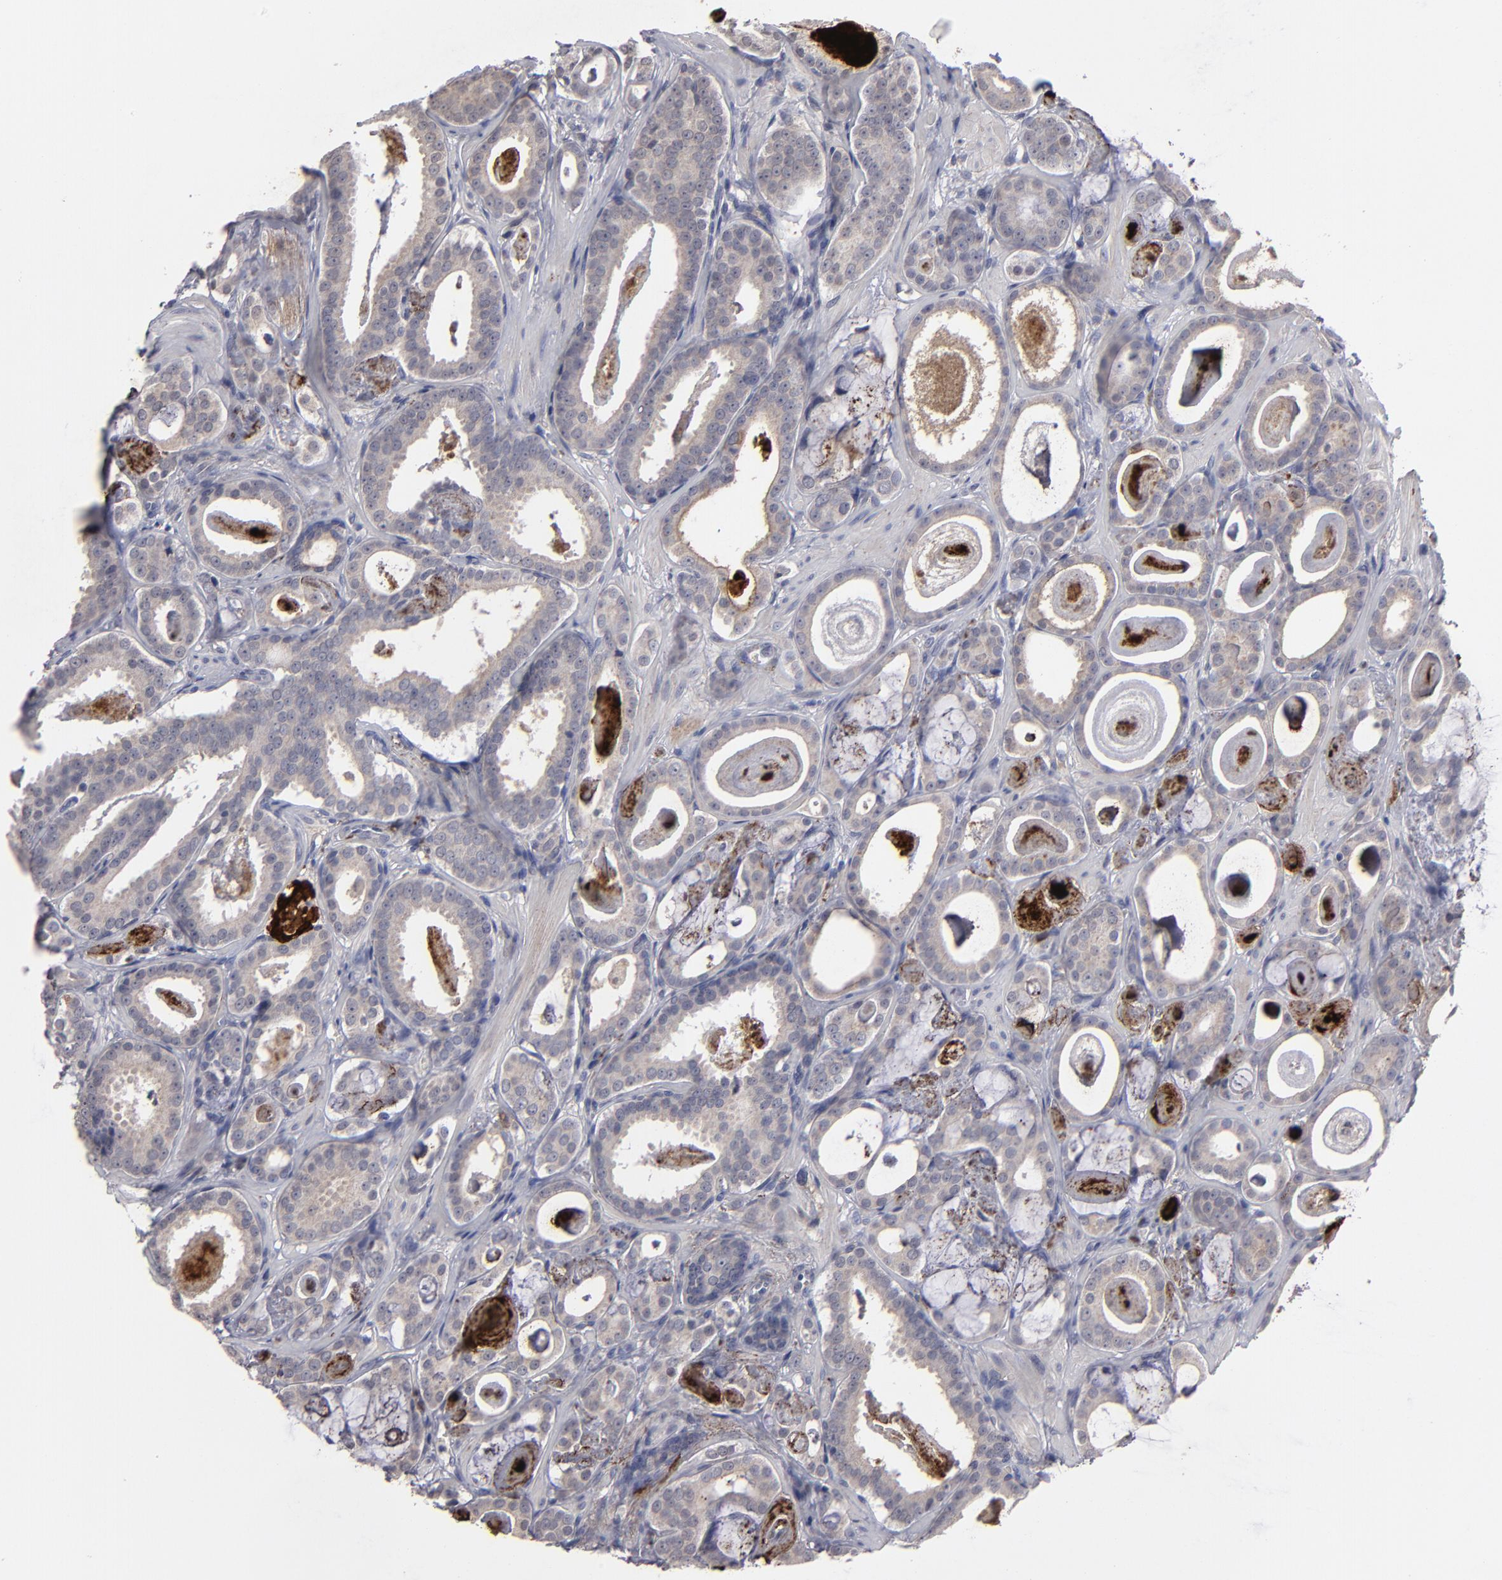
{"staining": {"intensity": "weak", "quantity": "25%-75%", "location": "cytoplasmic/membranous"}, "tissue": "prostate cancer", "cell_type": "Tumor cells", "image_type": "cancer", "snomed": [{"axis": "morphology", "description": "Adenocarcinoma, Low grade"}, {"axis": "topography", "description": "Prostate"}], "caption": "A micrograph of human prostate adenocarcinoma (low-grade) stained for a protein reveals weak cytoplasmic/membranous brown staining in tumor cells. (DAB IHC with brightfield microscopy, high magnification).", "gene": "GPM6B", "patient": {"sex": "male", "age": 57}}